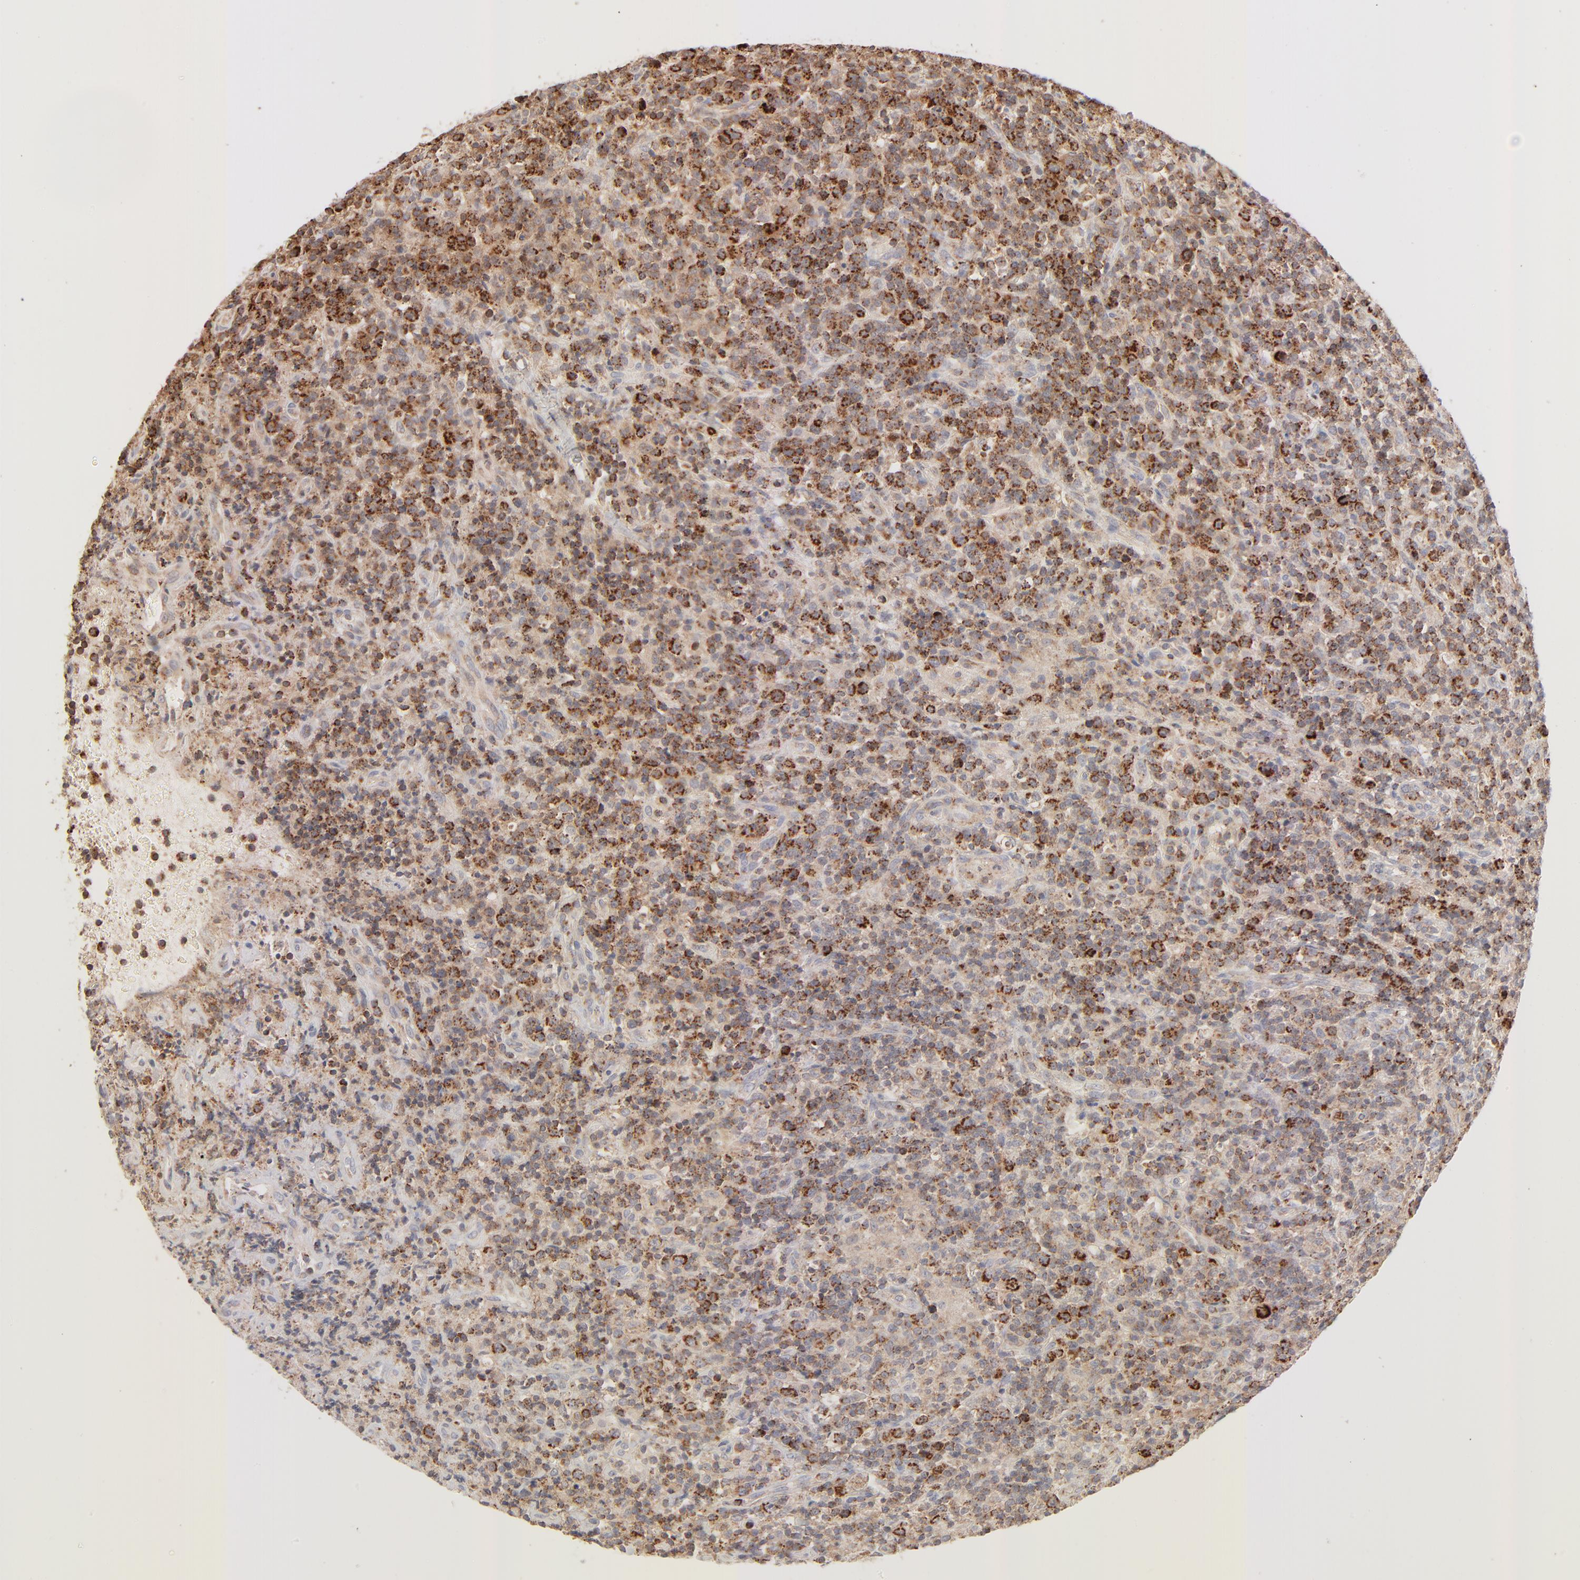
{"staining": {"intensity": "strong", "quantity": "25%-75%", "location": "cytoplasmic/membranous"}, "tissue": "lymphoma", "cell_type": "Tumor cells", "image_type": "cancer", "snomed": [{"axis": "morphology", "description": "Hodgkin's disease, NOS"}, {"axis": "topography", "description": "Lymph node"}], "caption": "High-power microscopy captured an IHC histopathology image of lymphoma, revealing strong cytoplasmic/membranous staining in about 25%-75% of tumor cells. (IHC, brightfield microscopy, high magnification).", "gene": "CSPG4", "patient": {"sex": "male", "age": 65}}